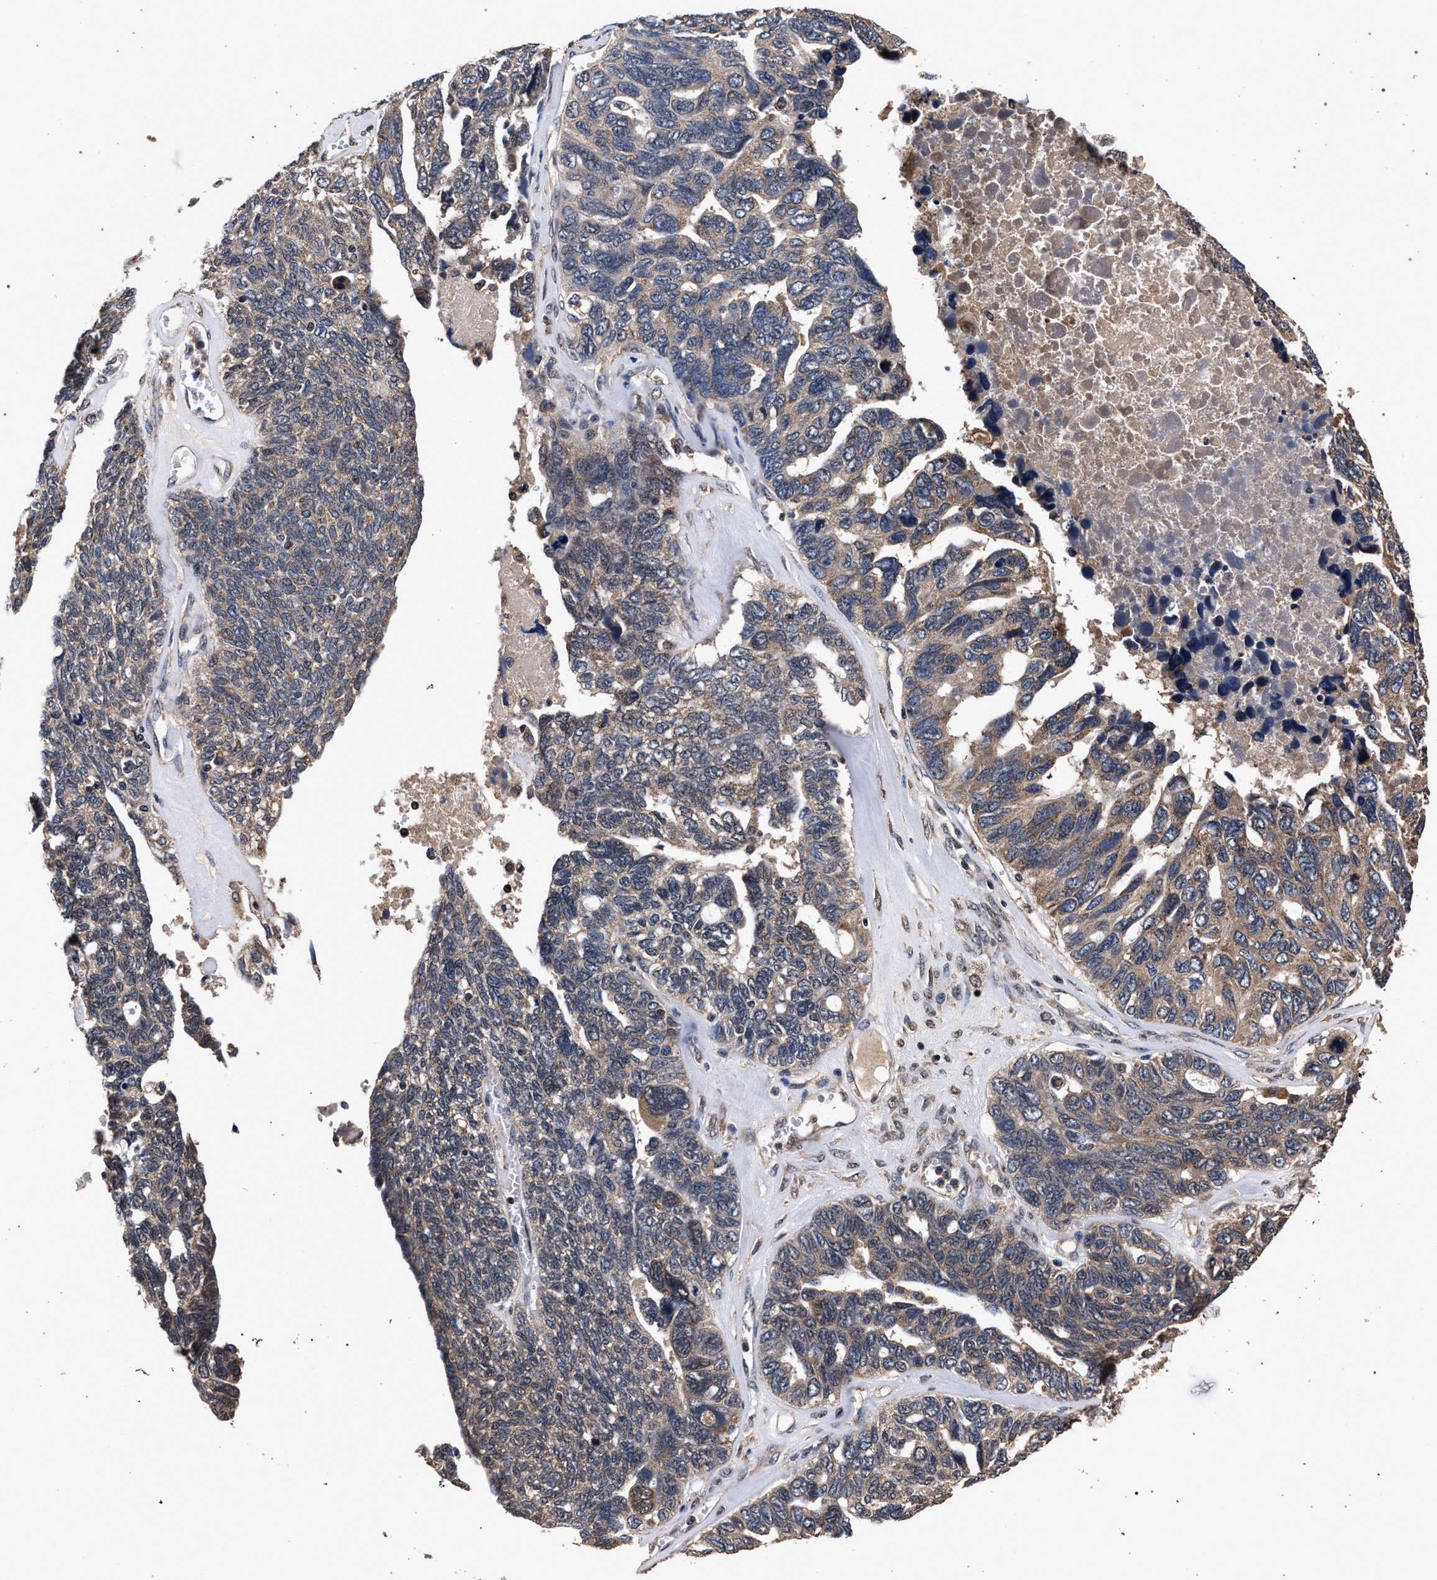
{"staining": {"intensity": "weak", "quantity": "25%-75%", "location": "cytoplasmic/membranous"}, "tissue": "ovarian cancer", "cell_type": "Tumor cells", "image_type": "cancer", "snomed": [{"axis": "morphology", "description": "Cystadenocarcinoma, serous, NOS"}, {"axis": "topography", "description": "Ovary"}], "caption": "Weak cytoplasmic/membranous expression for a protein is appreciated in approximately 25%-75% of tumor cells of ovarian cancer (serous cystadenocarcinoma) using IHC.", "gene": "ACOX1", "patient": {"sex": "female", "age": 79}}